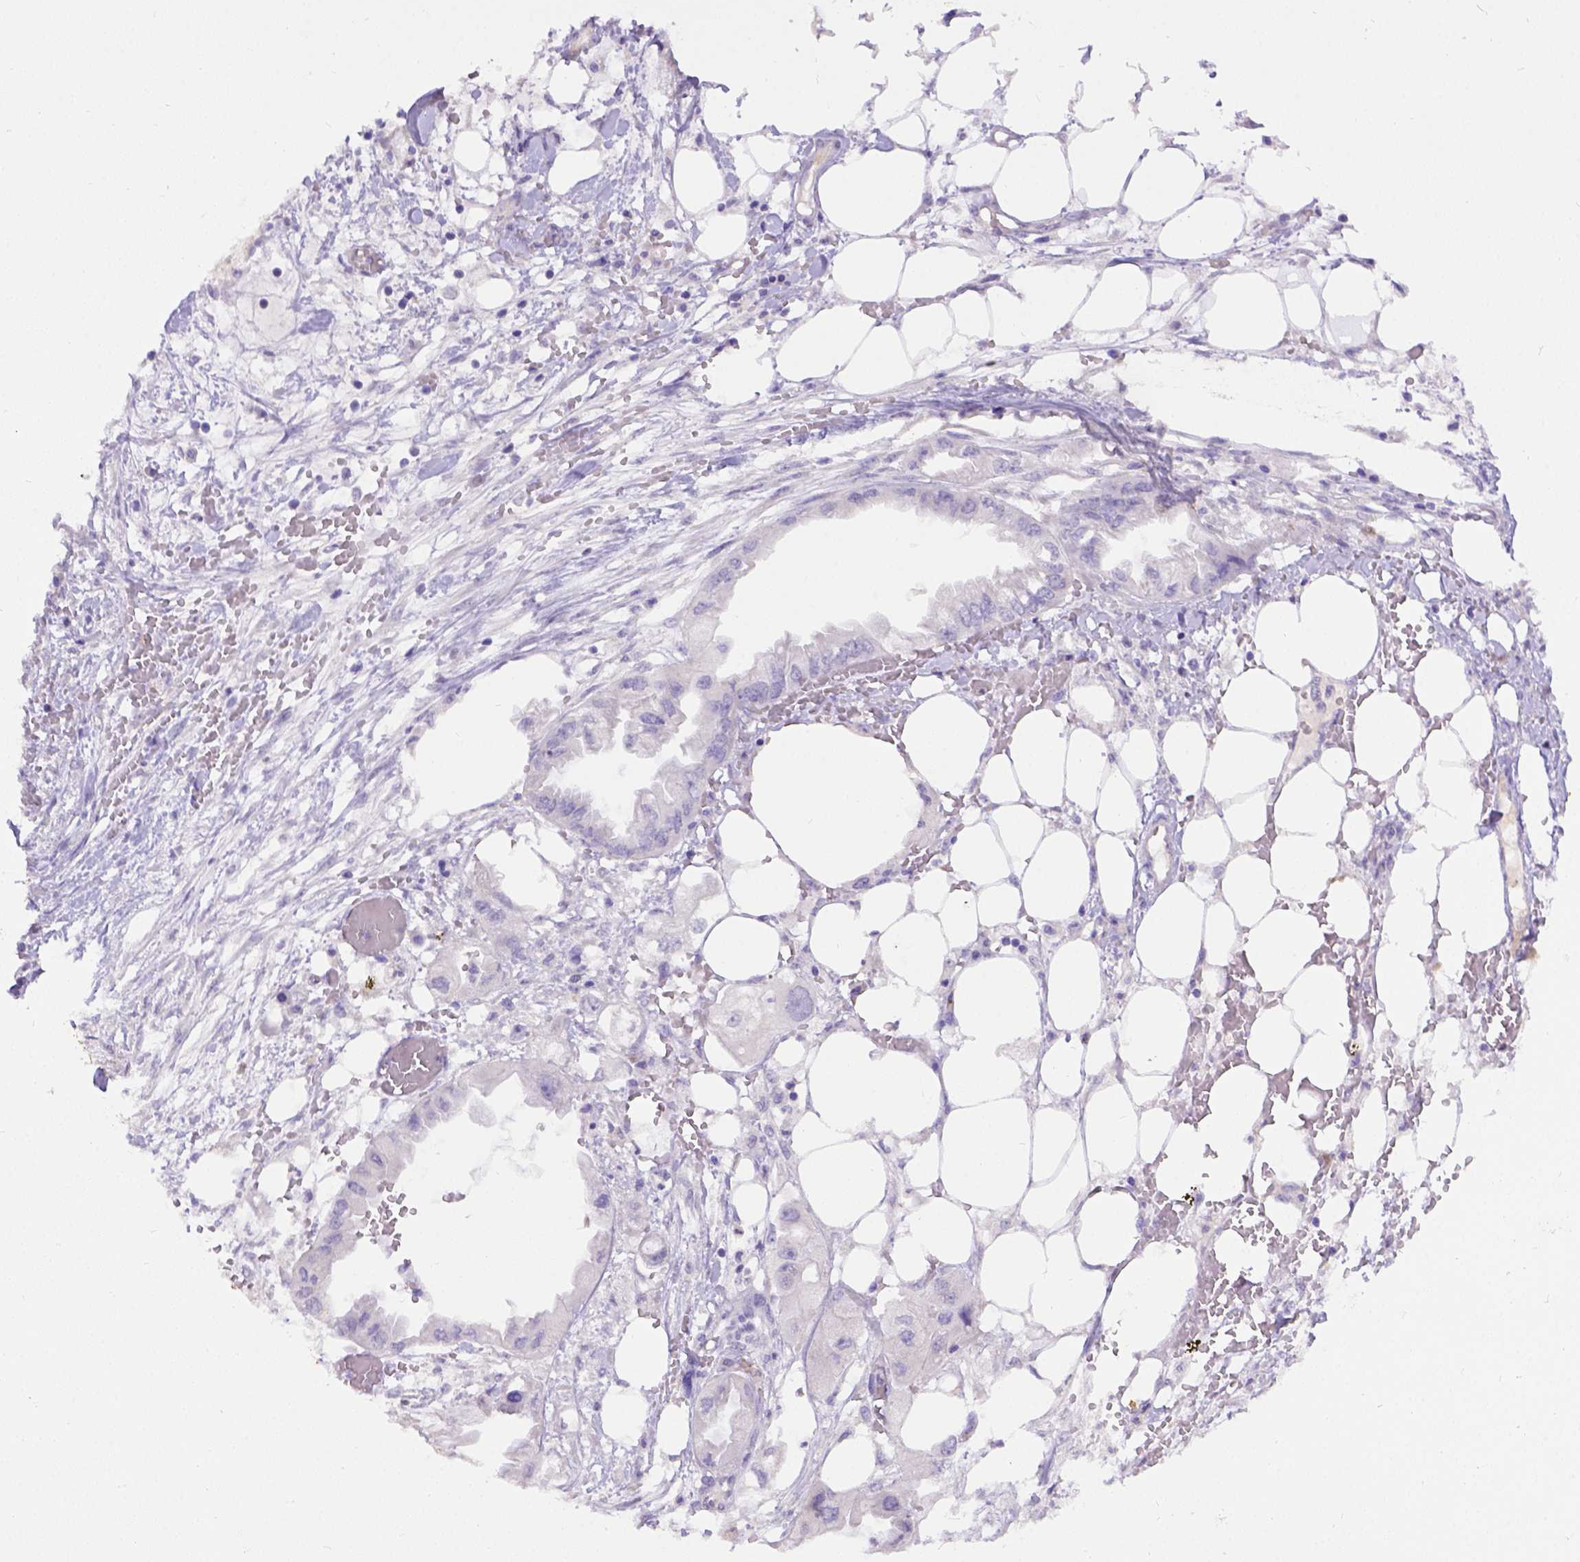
{"staining": {"intensity": "negative", "quantity": "none", "location": "none"}, "tissue": "endometrial cancer", "cell_type": "Tumor cells", "image_type": "cancer", "snomed": [{"axis": "morphology", "description": "Adenocarcinoma, NOS"}, {"axis": "morphology", "description": "Adenocarcinoma, metastatic, NOS"}, {"axis": "topography", "description": "Adipose tissue"}, {"axis": "topography", "description": "Endometrium"}], "caption": "Tumor cells show no significant positivity in endometrial cancer (metastatic adenocarcinoma).", "gene": "B3GAT1", "patient": {"sex": "female", "age": 67}}